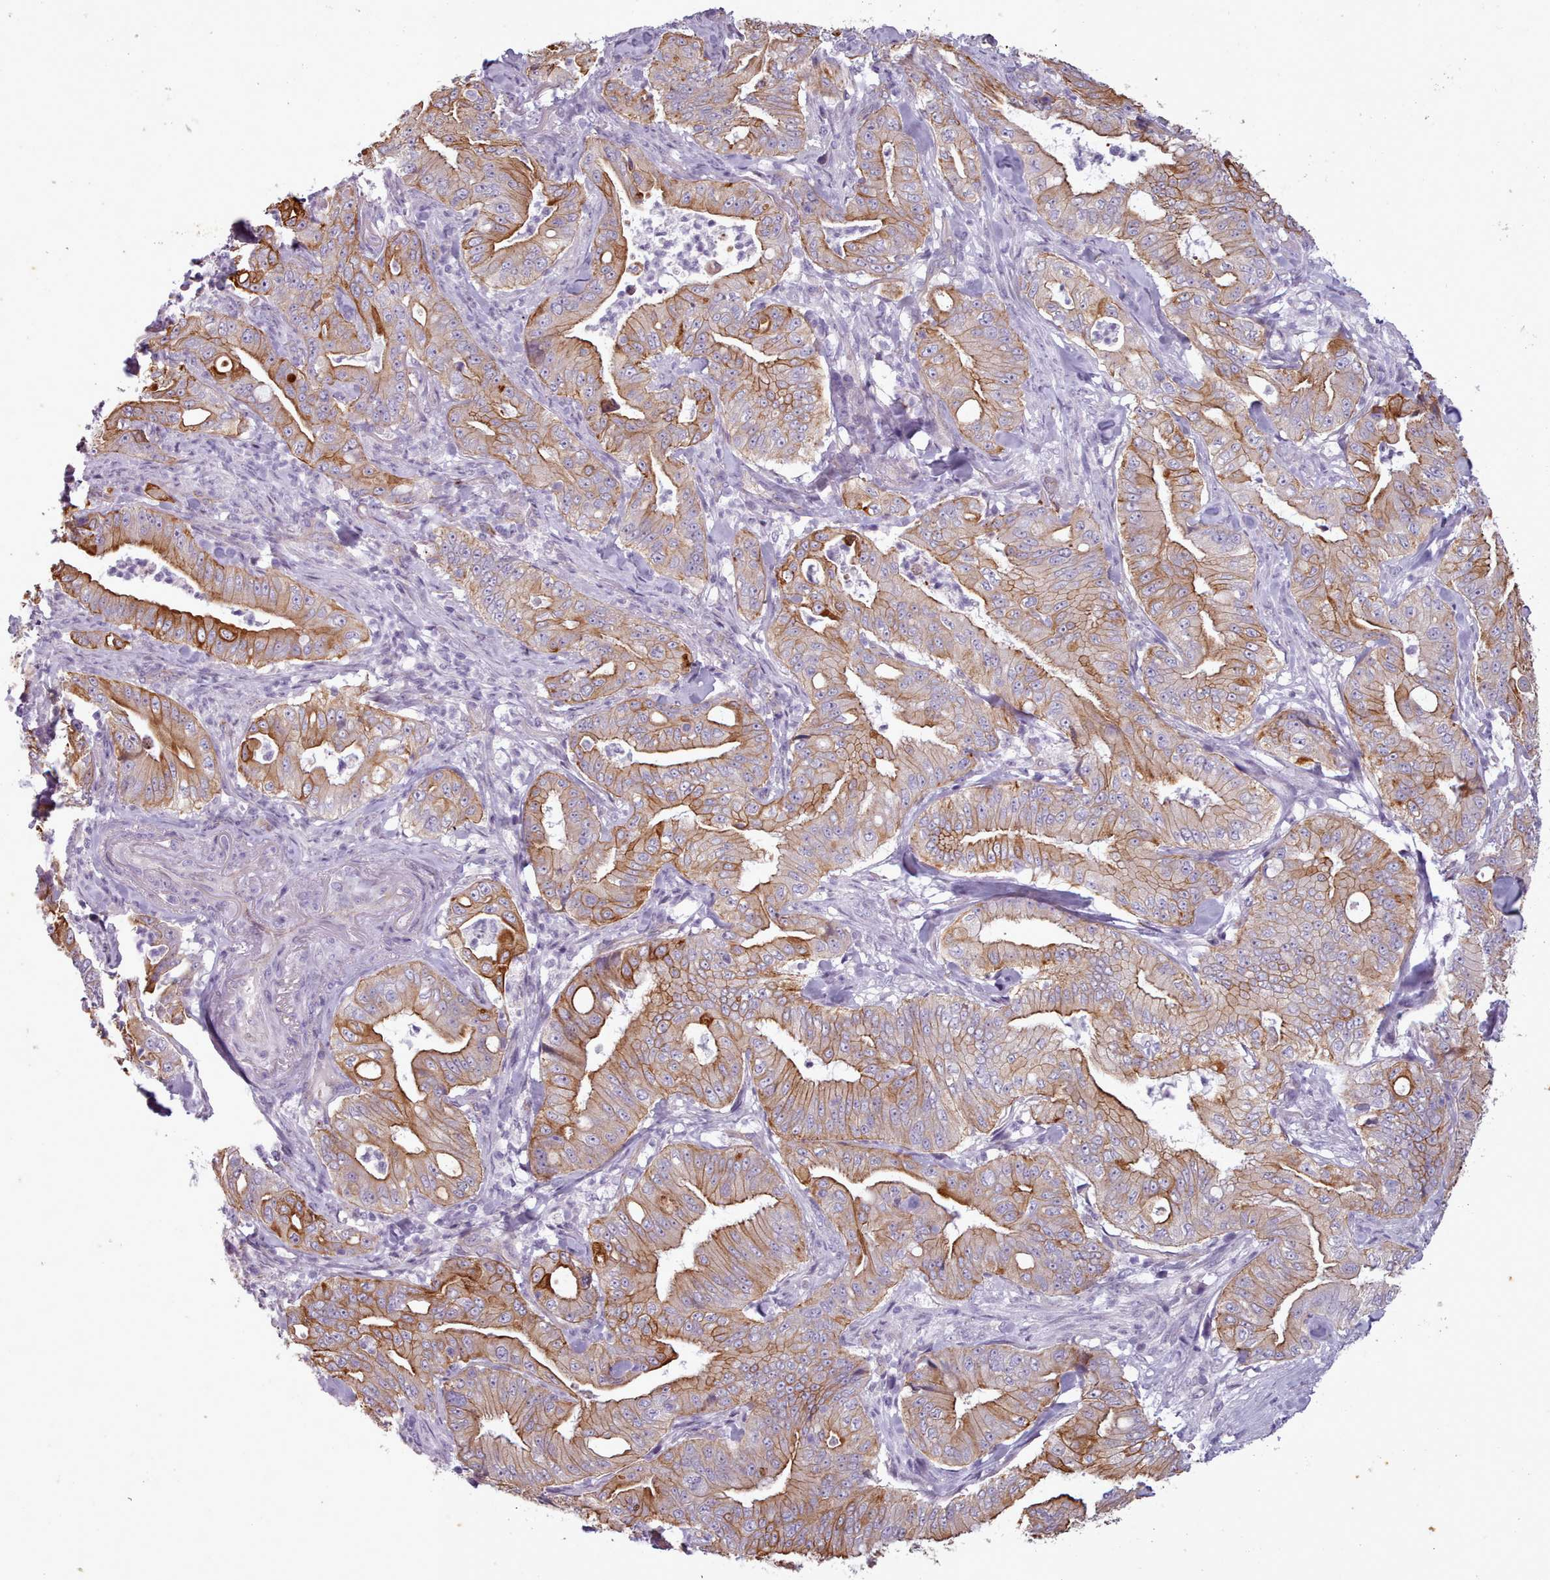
{"staining": {"intensity": "moderate", "quantity": "25%-75%", "location": "cytoplasmic/membranous"}, "tissue": "pancreatic cancer", "cell_type": "Tumor cells", "image_type": "cancer", "snomed": [{"axis": "morphology", "description": "Adenocarcinoma, NOS"}, {"axis": "topography", "description": "Pancreas"}], "caption": "This photomicrograph exhibits immunohistochemistry staining of adenocarcinoma (pancreatic), with medium moderate cytoplasmic/membranous positivity in approximately 25%-75% of tumor cells.", "gene": "PLD4", "patient": {"sex": "male", "age": 71}}